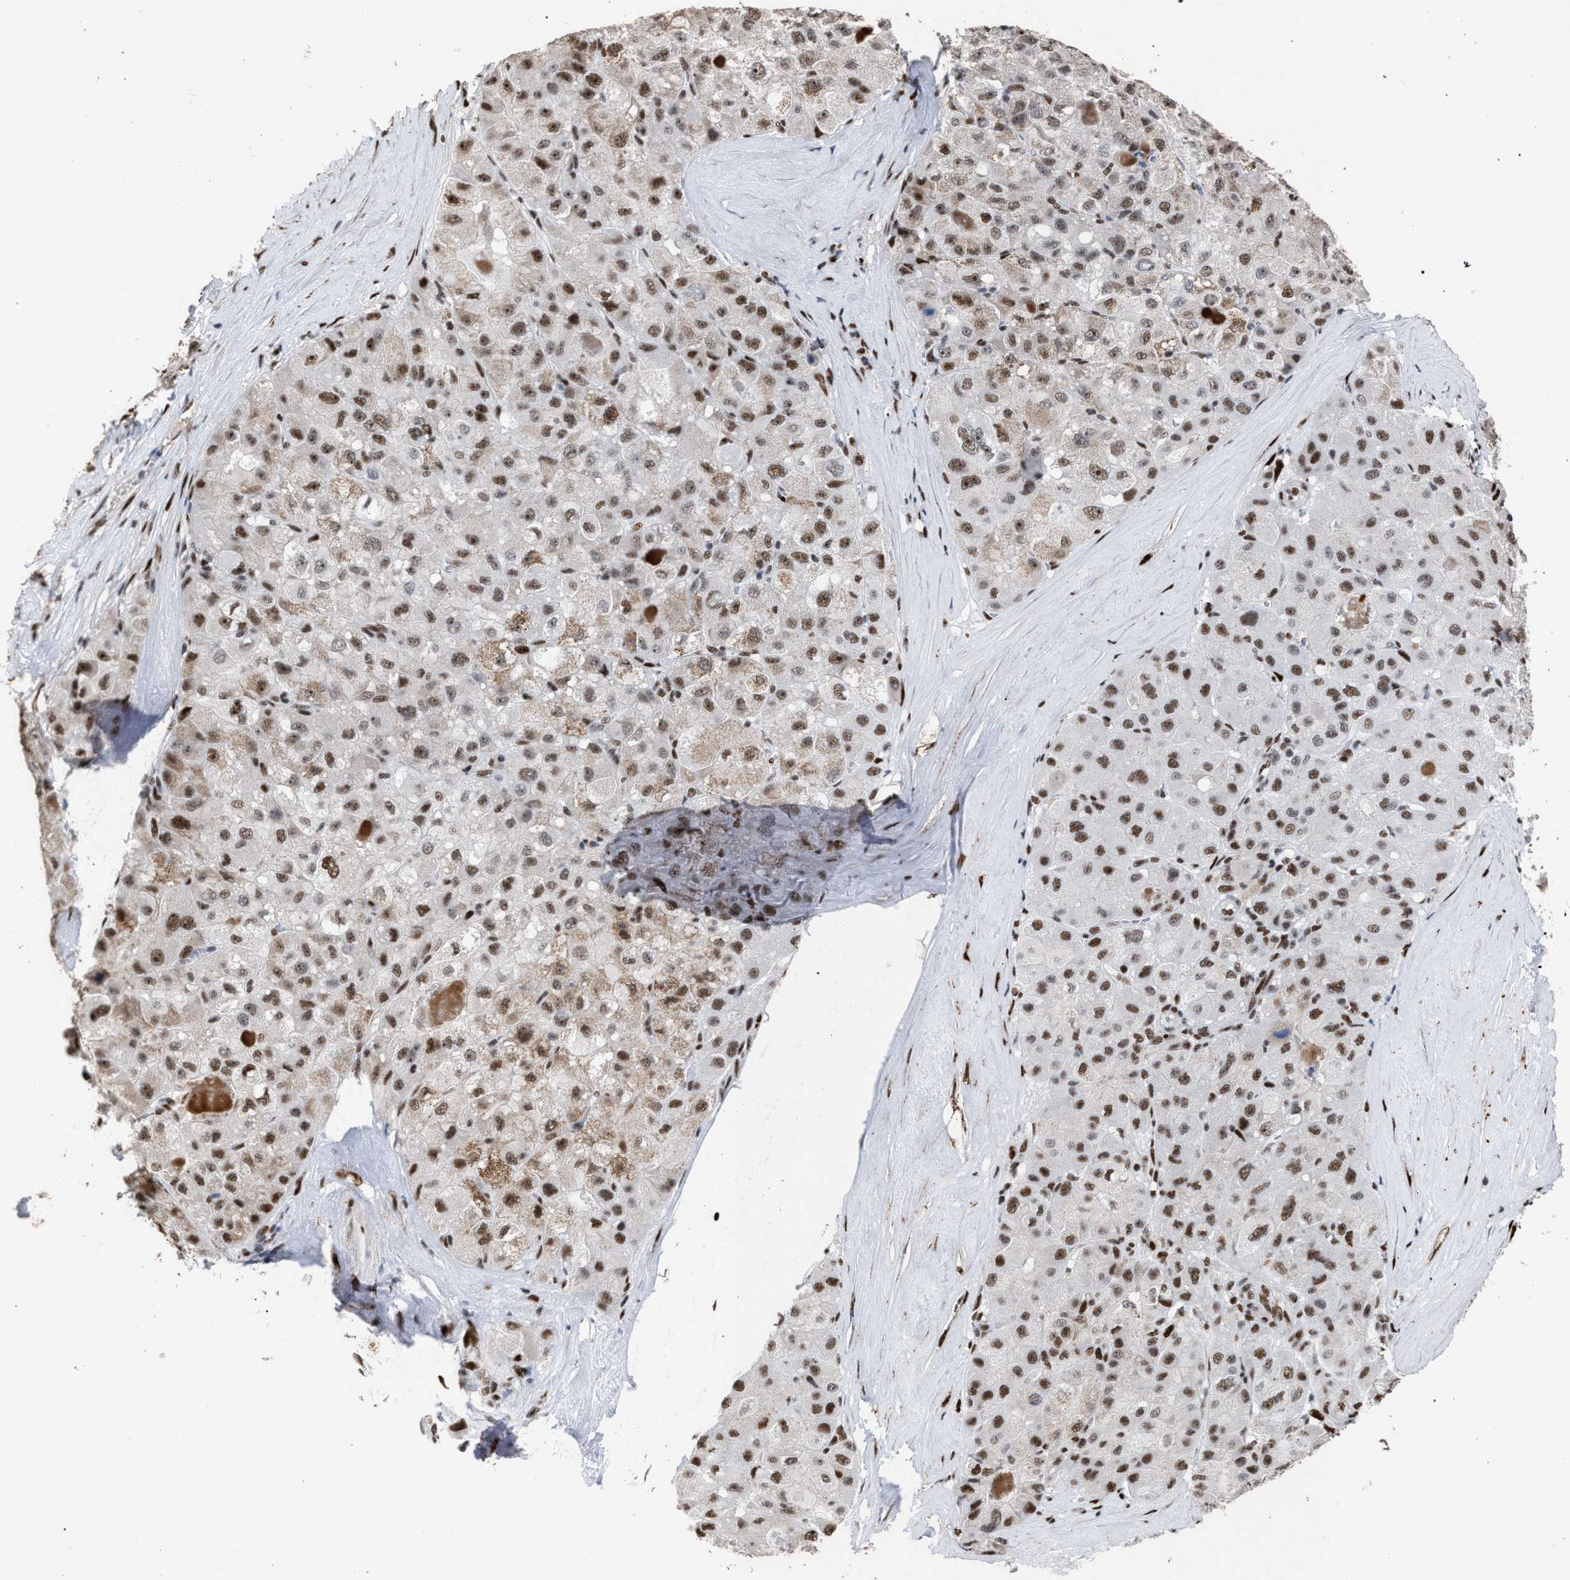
{"staining": {"intensity": "moderate", "quantity": ">75%", "location": "nuclear"}, "tissue": "liver cancer", "cell_type": "Tumor cells", "image_type": "cancer", "snomed": [{"axis": "morphology", "description": "Carcinoma, Hepatocellular, NOS"}, {"axis": "topography", "description": "Liver"}], "caption": "IHC (DAB) staining of liver hepatocellular carcinoma shows moderate nuclear protein staining in approximately >75% of tumor cells. The staining was performed using DAB to visualize the protein expression in brown, while the nuclei were stained in blue with hematoxylin (Magnification: 20x).", "gene": "TP53BP1", "patient": {"sex": "male", "age": 80}}